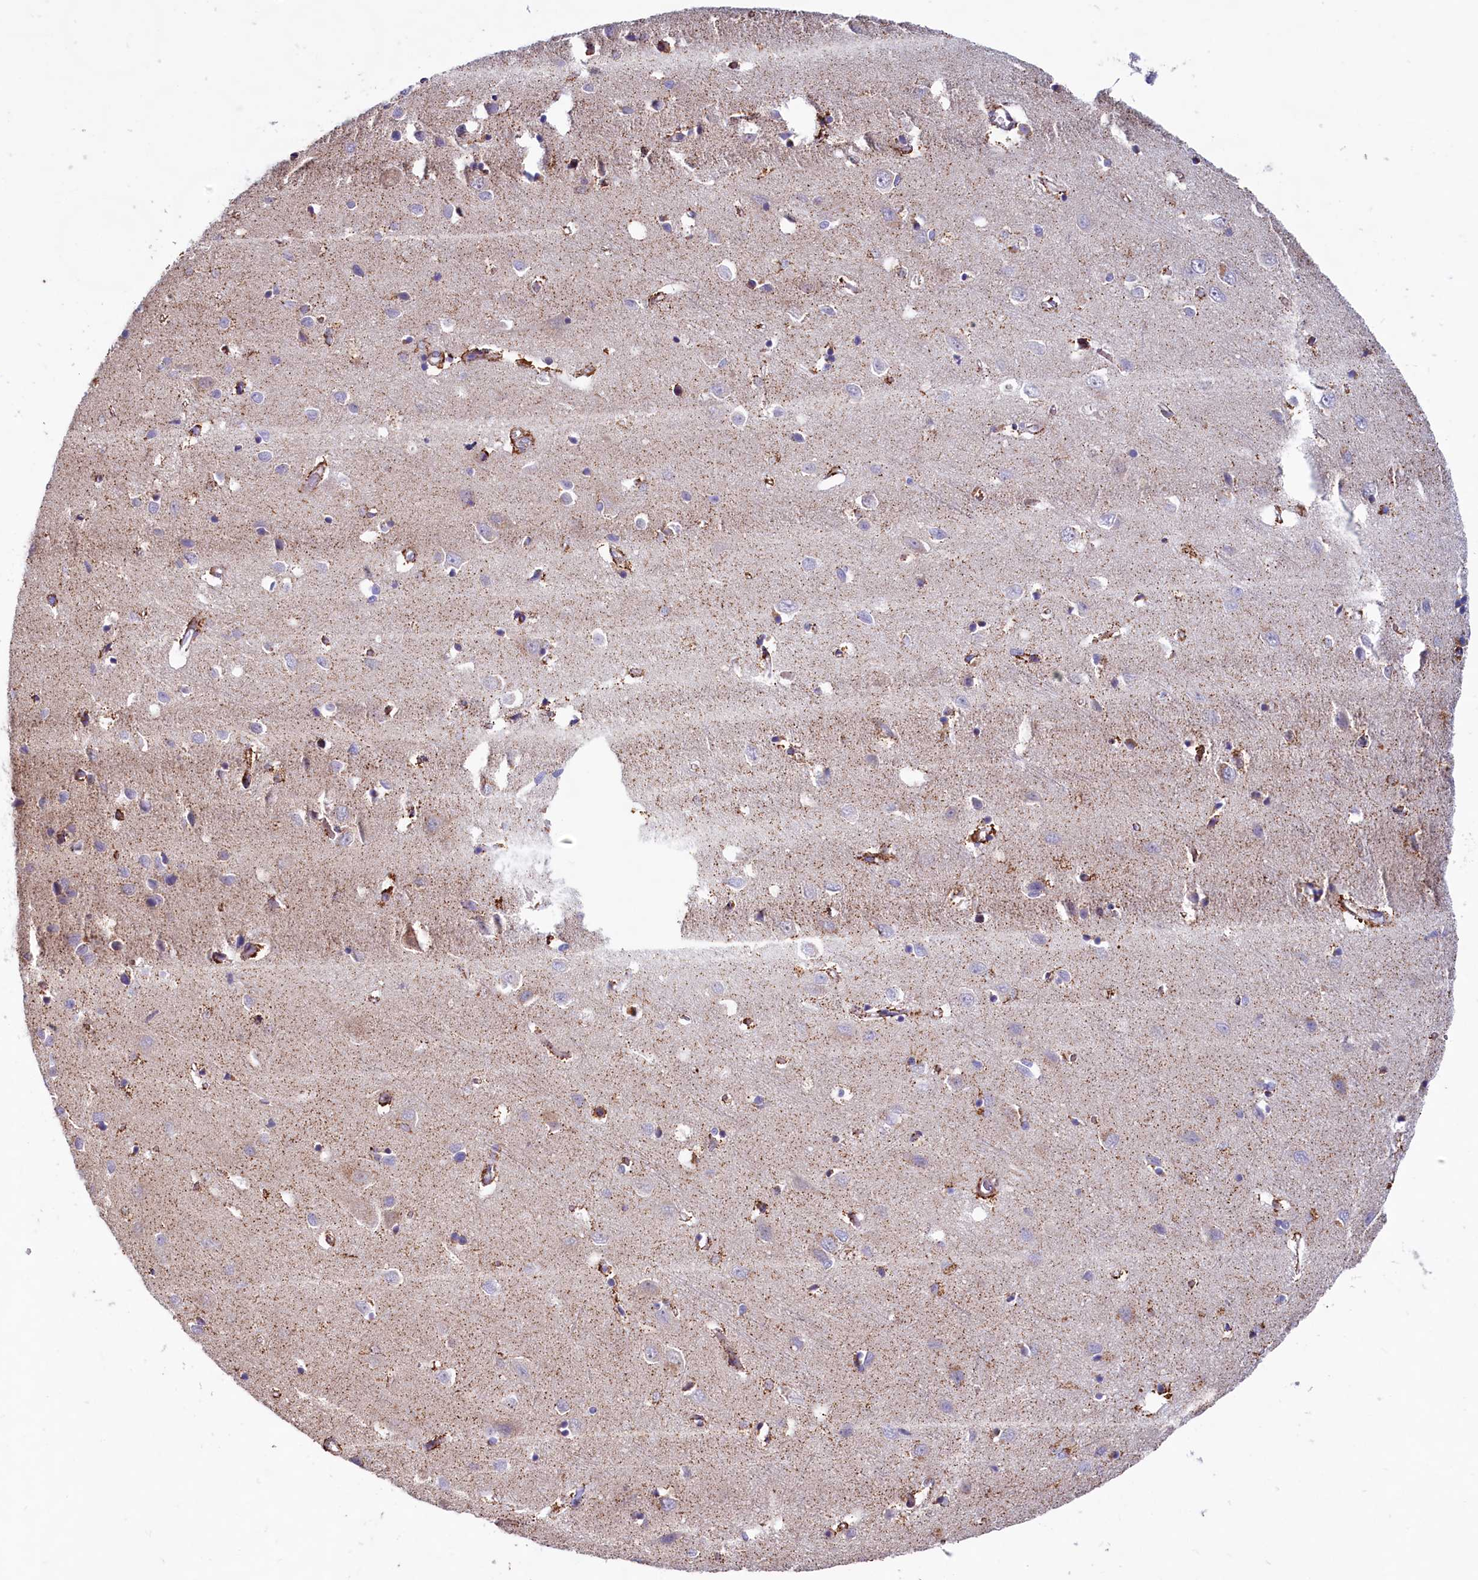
{"staining": {"intensity": "moderate", "quantity": ">75%", "location": "cytoplasmic/membranous"}, "tissue": "cerebral cortex", "cell_type": "Endothelial cells", "image_type": "normal", "snomed": [{"axis": "morphology", "description": "Normal tissue, NOS"}, {"axis": "topography", "description": "Cerebral cortex"}], "caption": "Immunohistochemical staining of normal cerebral cortex exhibits >75% levels of moderate cytoplasmic/membranous protein staining in approximately >75% of endothelial cells. The staining was performed using DAB (3,3'-diaminobenzidine) to visualize the protein expression in brown, while the nuclei were stained in blue with hematoxylin (Magnification: 20x).", "gene": "C1D", "patient": {"sex": "female", "age": 64}}